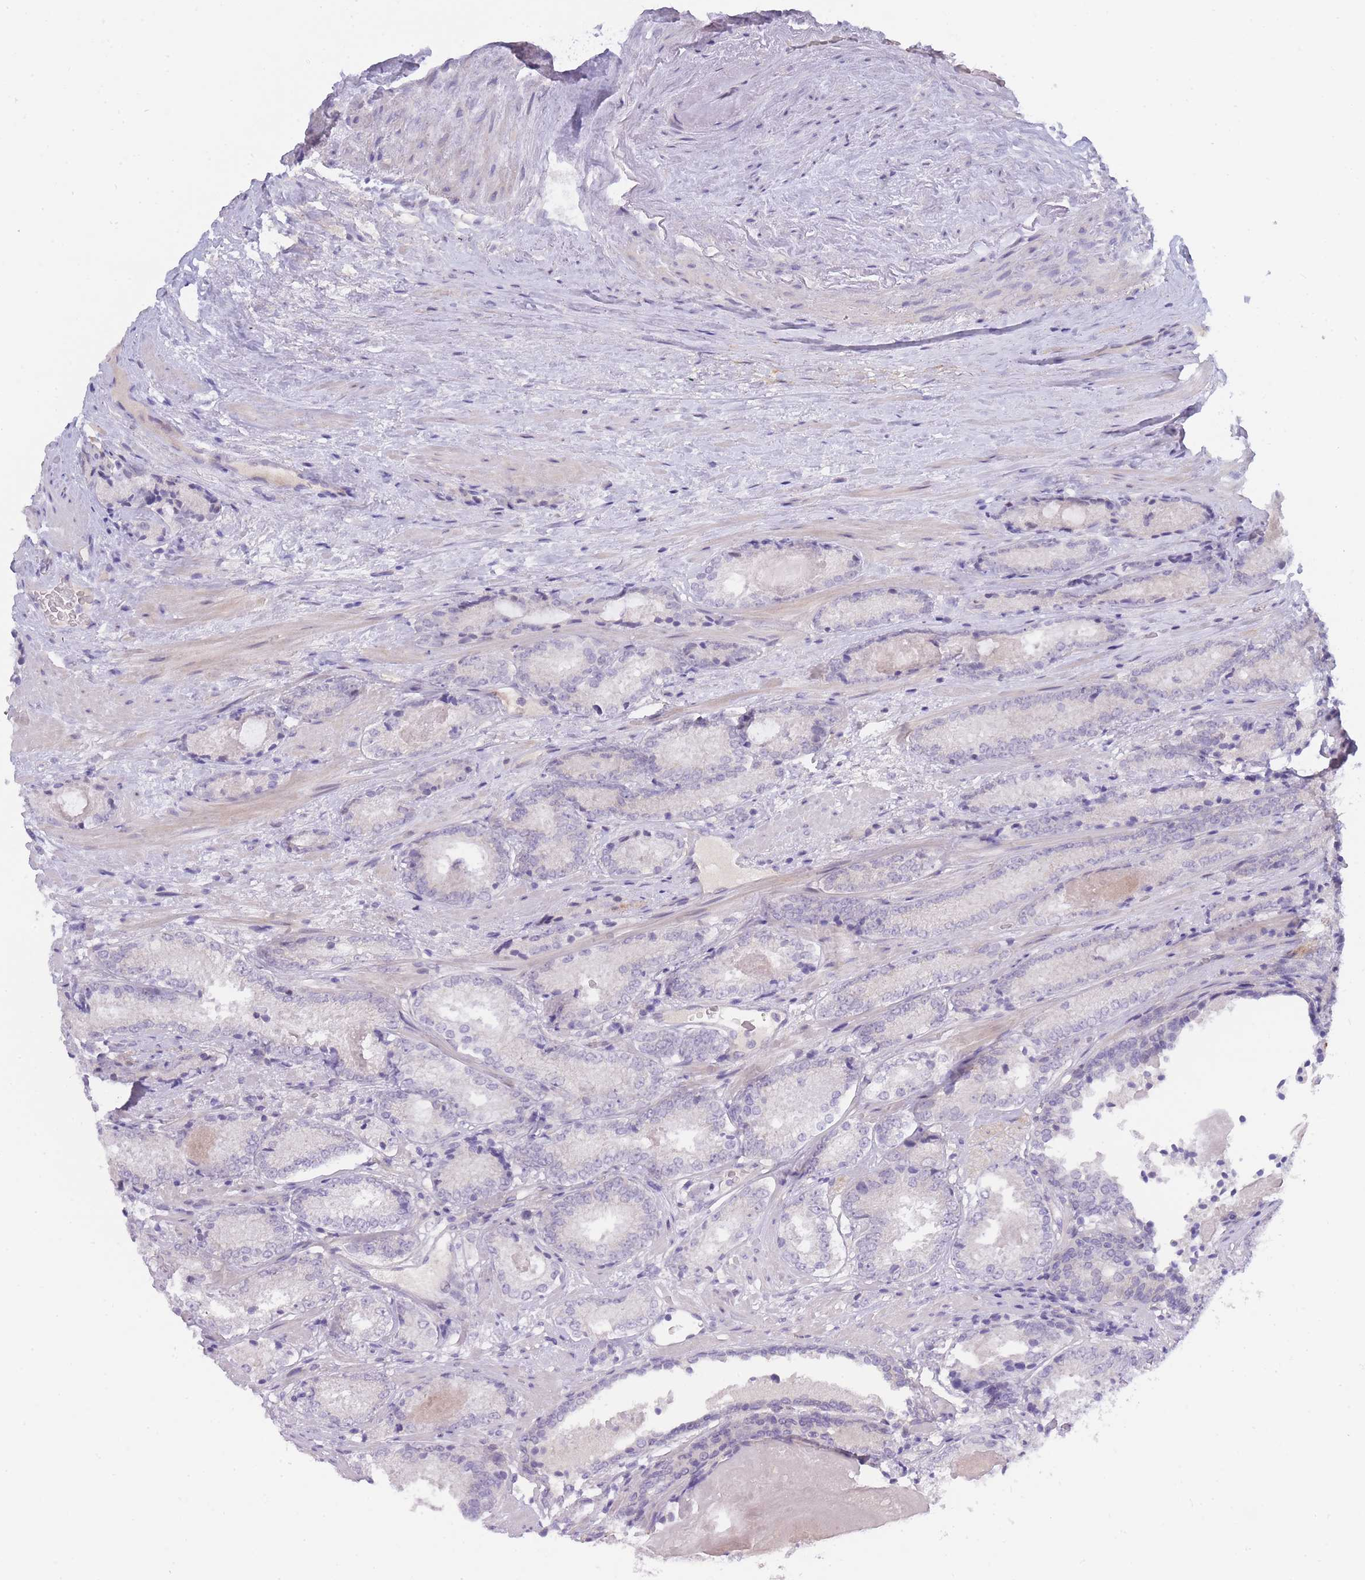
{"staining": {"intensity": "negative", "quantity": "none", "location": "none"}, "tissue": "prostate cancer", "cell_type": "Tumor cells", "image_type": "cancer", "snomed": [{"axis": "morphology", "description": "Adenocarcinoma, High grade"}, {"axis": "topography", "description": "Prostate"}], "caption": "High-grade adenocarcinoma (prostate) was stained to show a protein in brown. There is no significant positivity in tumor cells. Brightfield microscopy of immunohistochemistry stained with DAB (3,3'-diaminobenzidine) (brown) and hematoxylin (blue), captured at high magnification.", "gene": "PRR23B", "patient": {"sex": "male", "age": 63}}